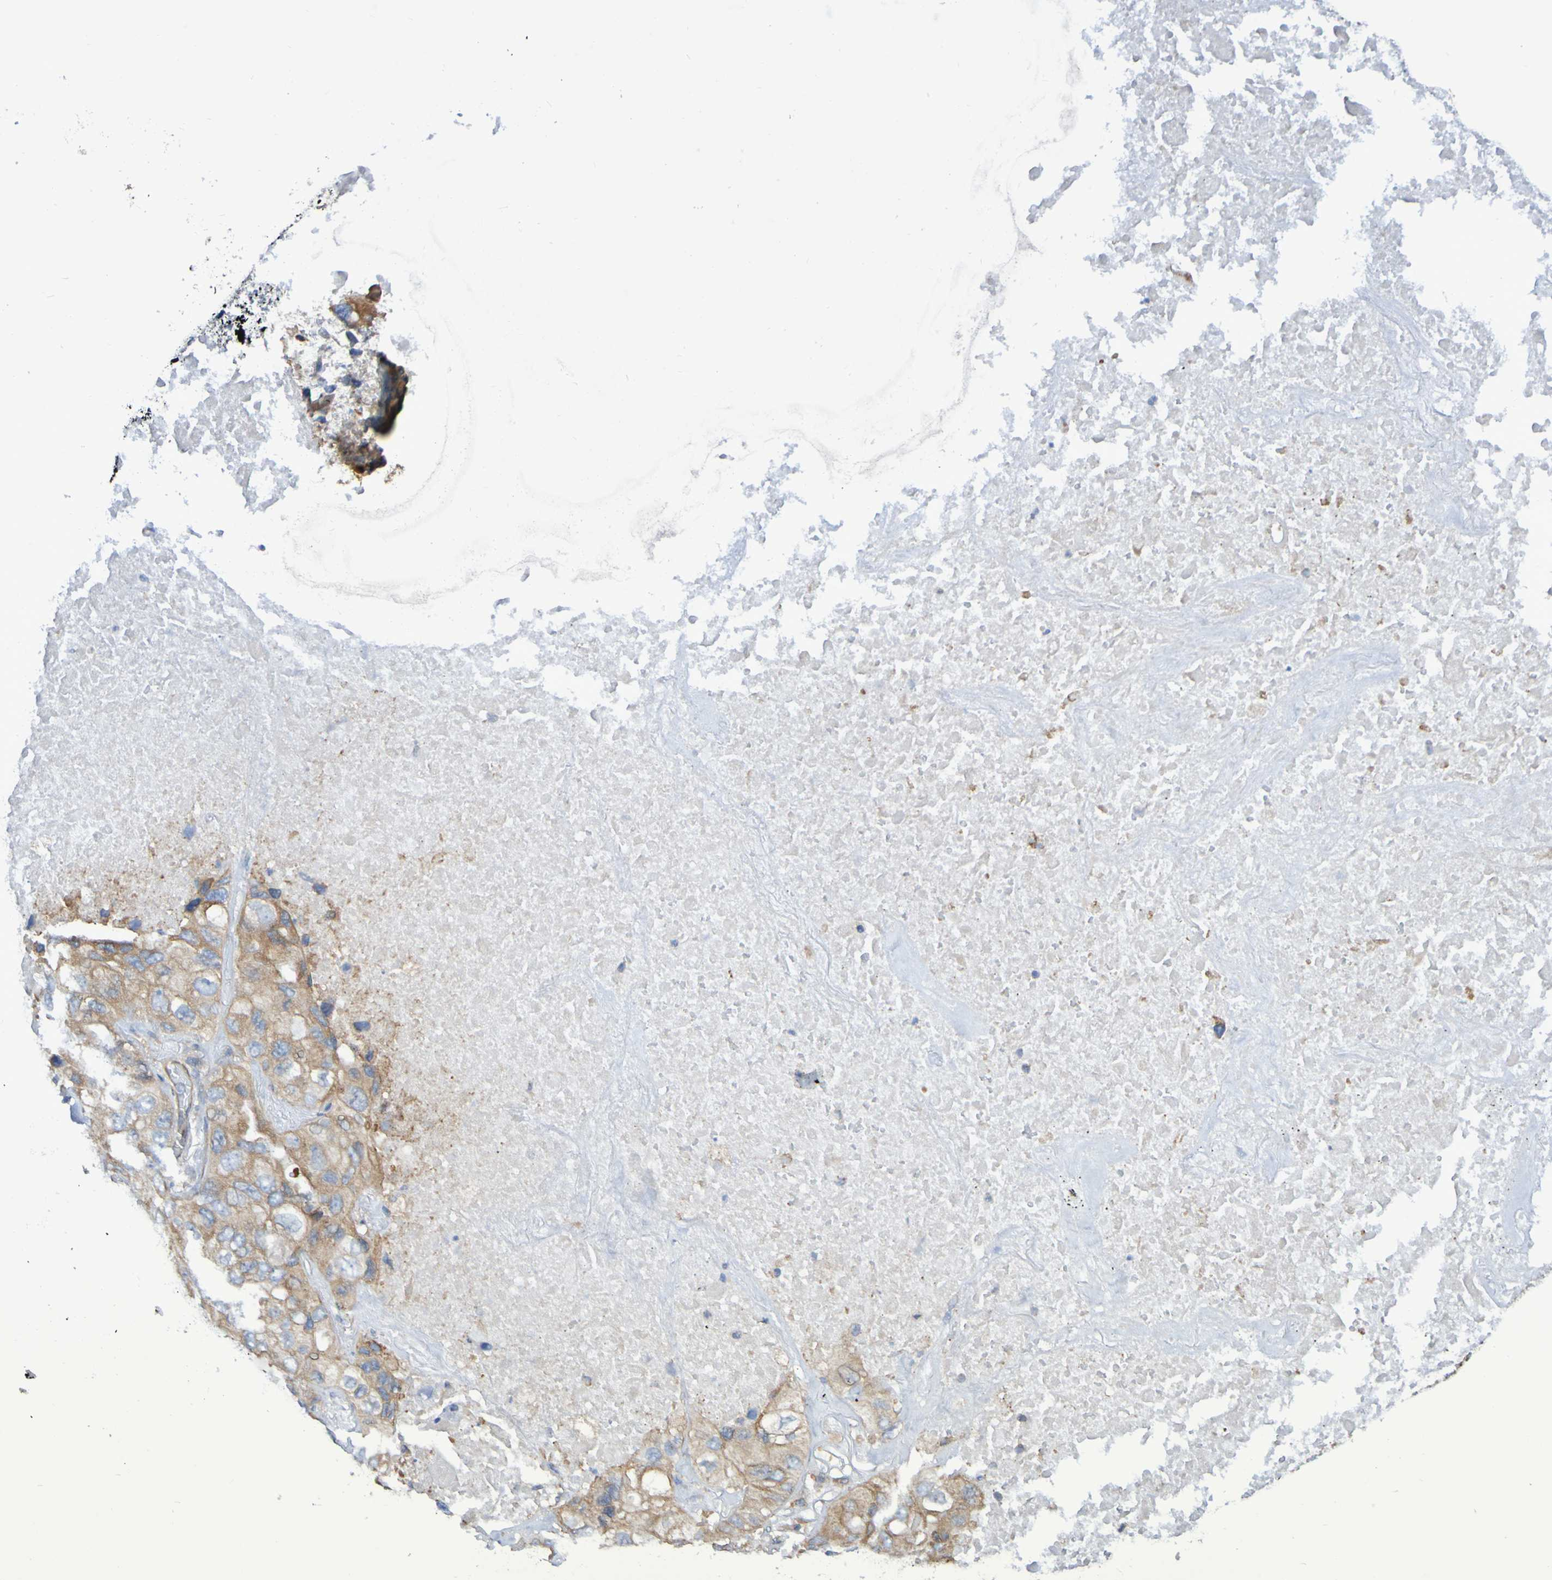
{"staining": {"intensity": "weak", "quantity": ">75%", "location": "cytoplasmic/membranous"}, "tissue": "lung cancer", "cell_type": "Tumor cells", "image_type": "cancer", "snomed": [{"axis": "morphology", "description": "Squamous cell carcinoma, NOS"}, {"axis": "topography", "description": "Lung"}], "caption": "Brown immunohistochemical staining in lung squamous cell carcinoma demonstrates weak cytoplasmic/membranous expression in about >75% of tumor cells. Nuclei are stained in blue.", "gene": "SYNJ1", "patient": {"sex": "female", "age": 73}}